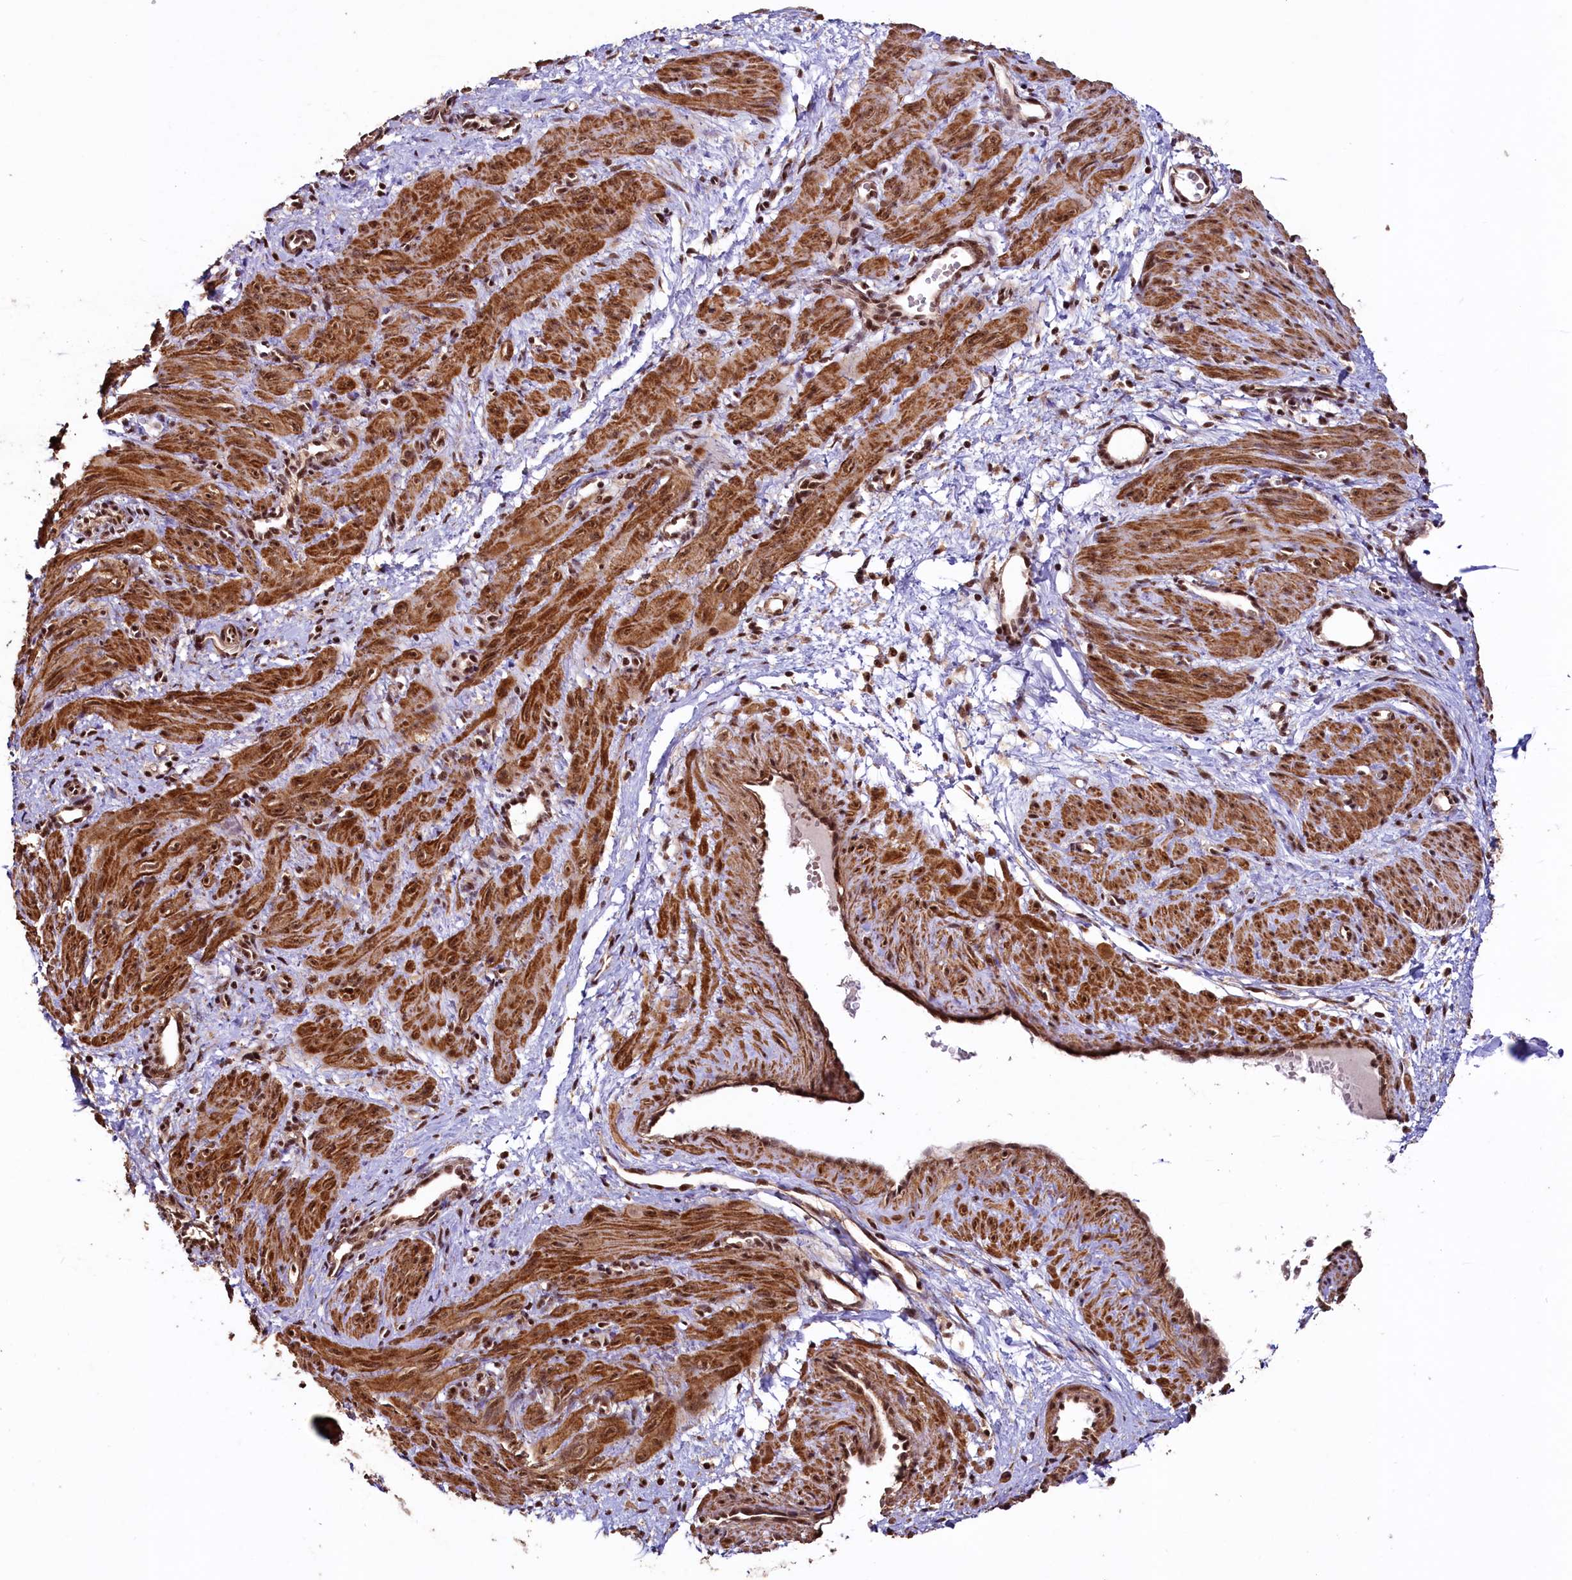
{"staining": {"intensity": "moderate", "quantity": ">75%", "location": "cytoplasmic/membranous,nuclear"}, "tissue": "smooth muscle", "cell_type": "Smooth muscle cells", "image_type": "normal", "snomed": [{"axis": "morphology", "description": "Normal tissue, NOS"}, {"axis": "topography", "description": "Endometrium"}], "caption": "High-magnification brightfield microscopy of normal smooth muscle stained with DAB (brown) and counterstained with hematoxylin (blue). smooth muscle cells exhibit moderate cytoplasmic/membranous,nuclear expression is appreciated in approximately>75% of cells.", "gene": "SFSWAP", "patient": {"sex": "female", "age": 33}}